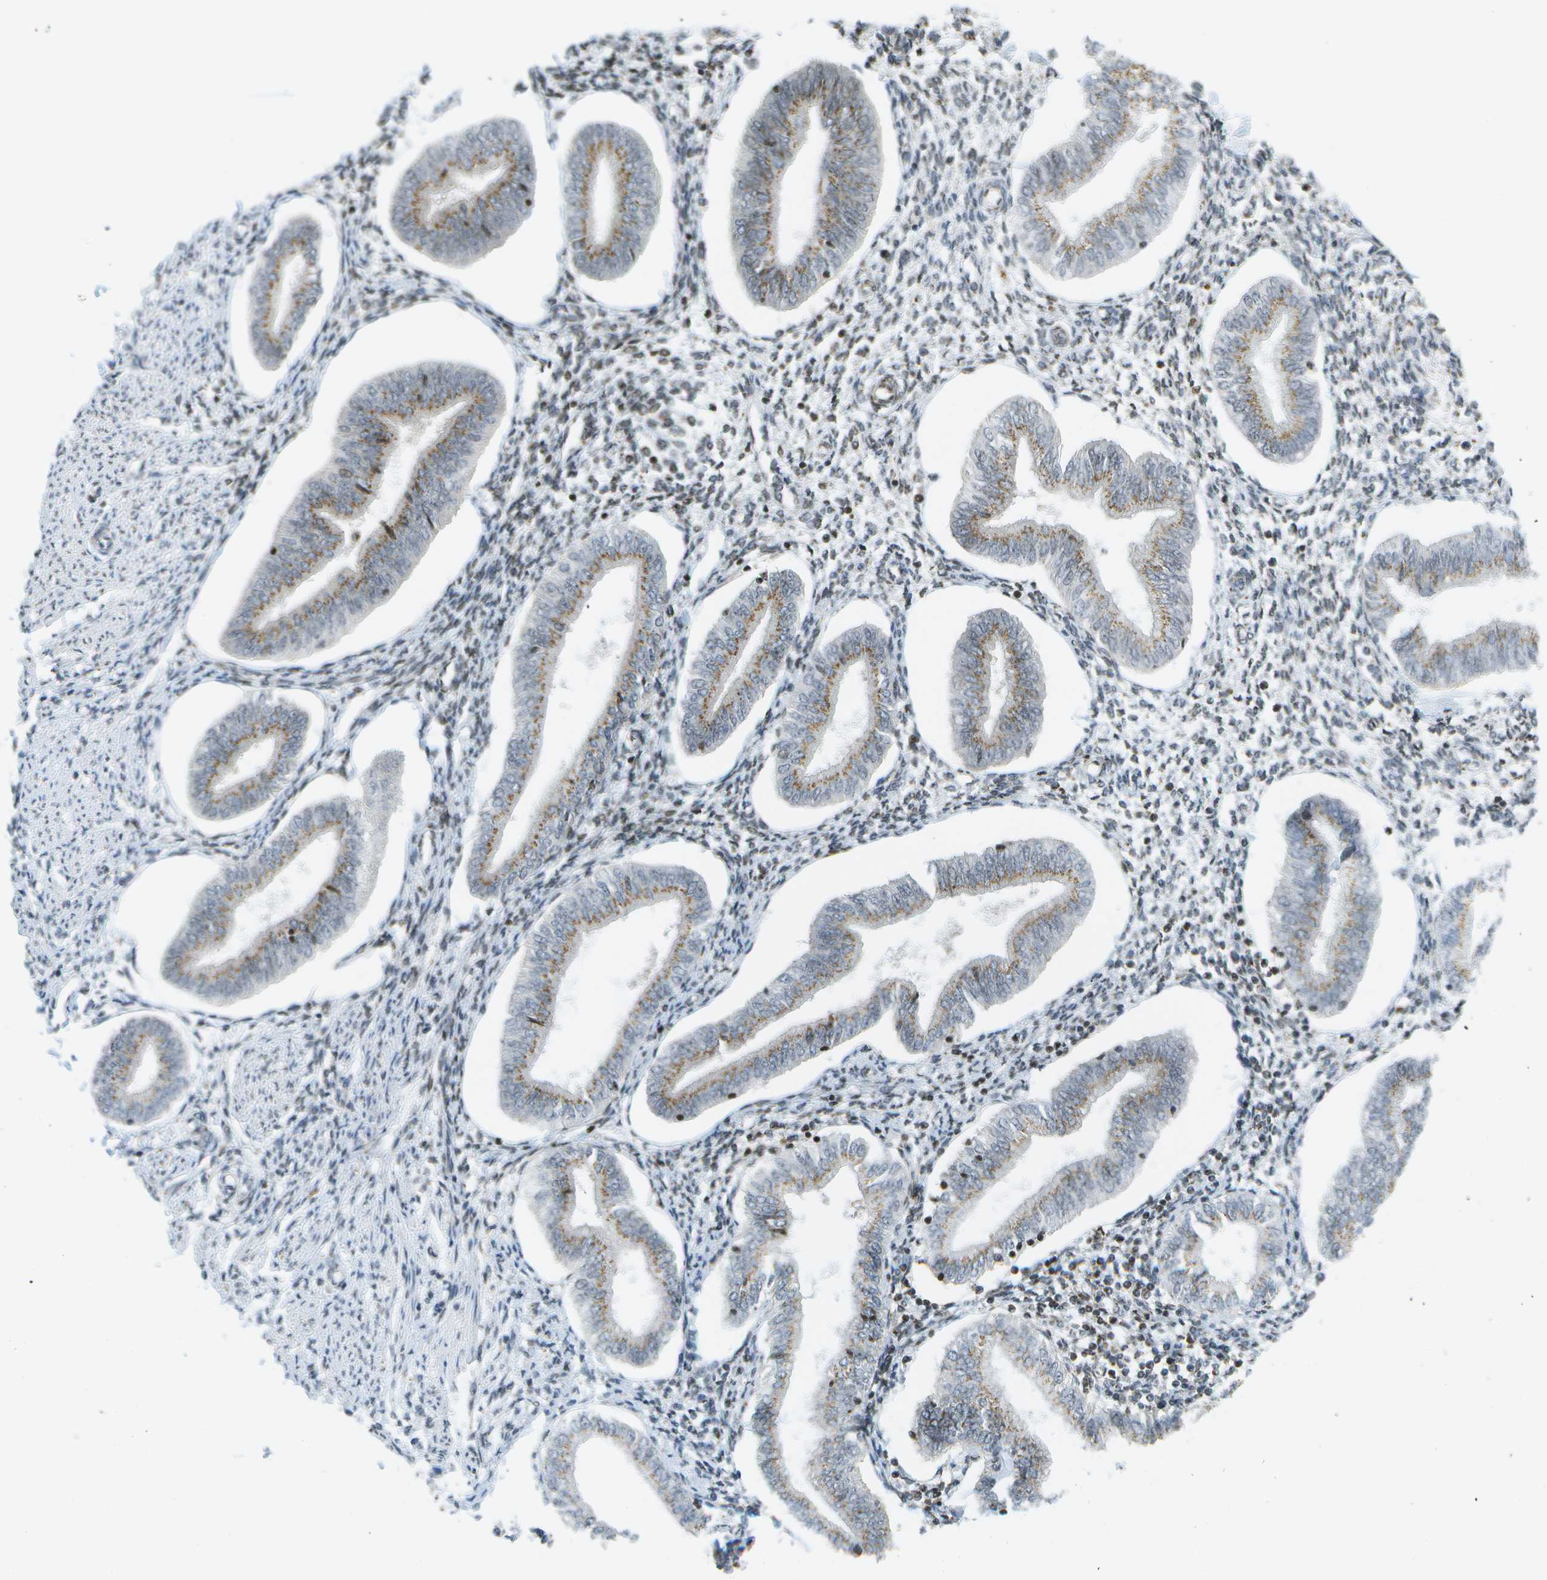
{"staining": {"intensity": "moderate", "quantity": "<25%", "location": "nuclear"}, "tissue": "endometrium", "cell_type": "Cells in endometrial stroma", "image_type": "normal", "snomed": [{"axis": "morphology", "description": "Normal tissue, NOS"}, {"axis": "topography", "description": "Endometrium"}], "caption": "About <25% of cells in endometrial stroma in benign endometrium exhibit moderate nuclear protein staining as visualized by brown immunohistochemical staining.", "gene": "EVC", "patient": {"sex": "female", "age": 50}}